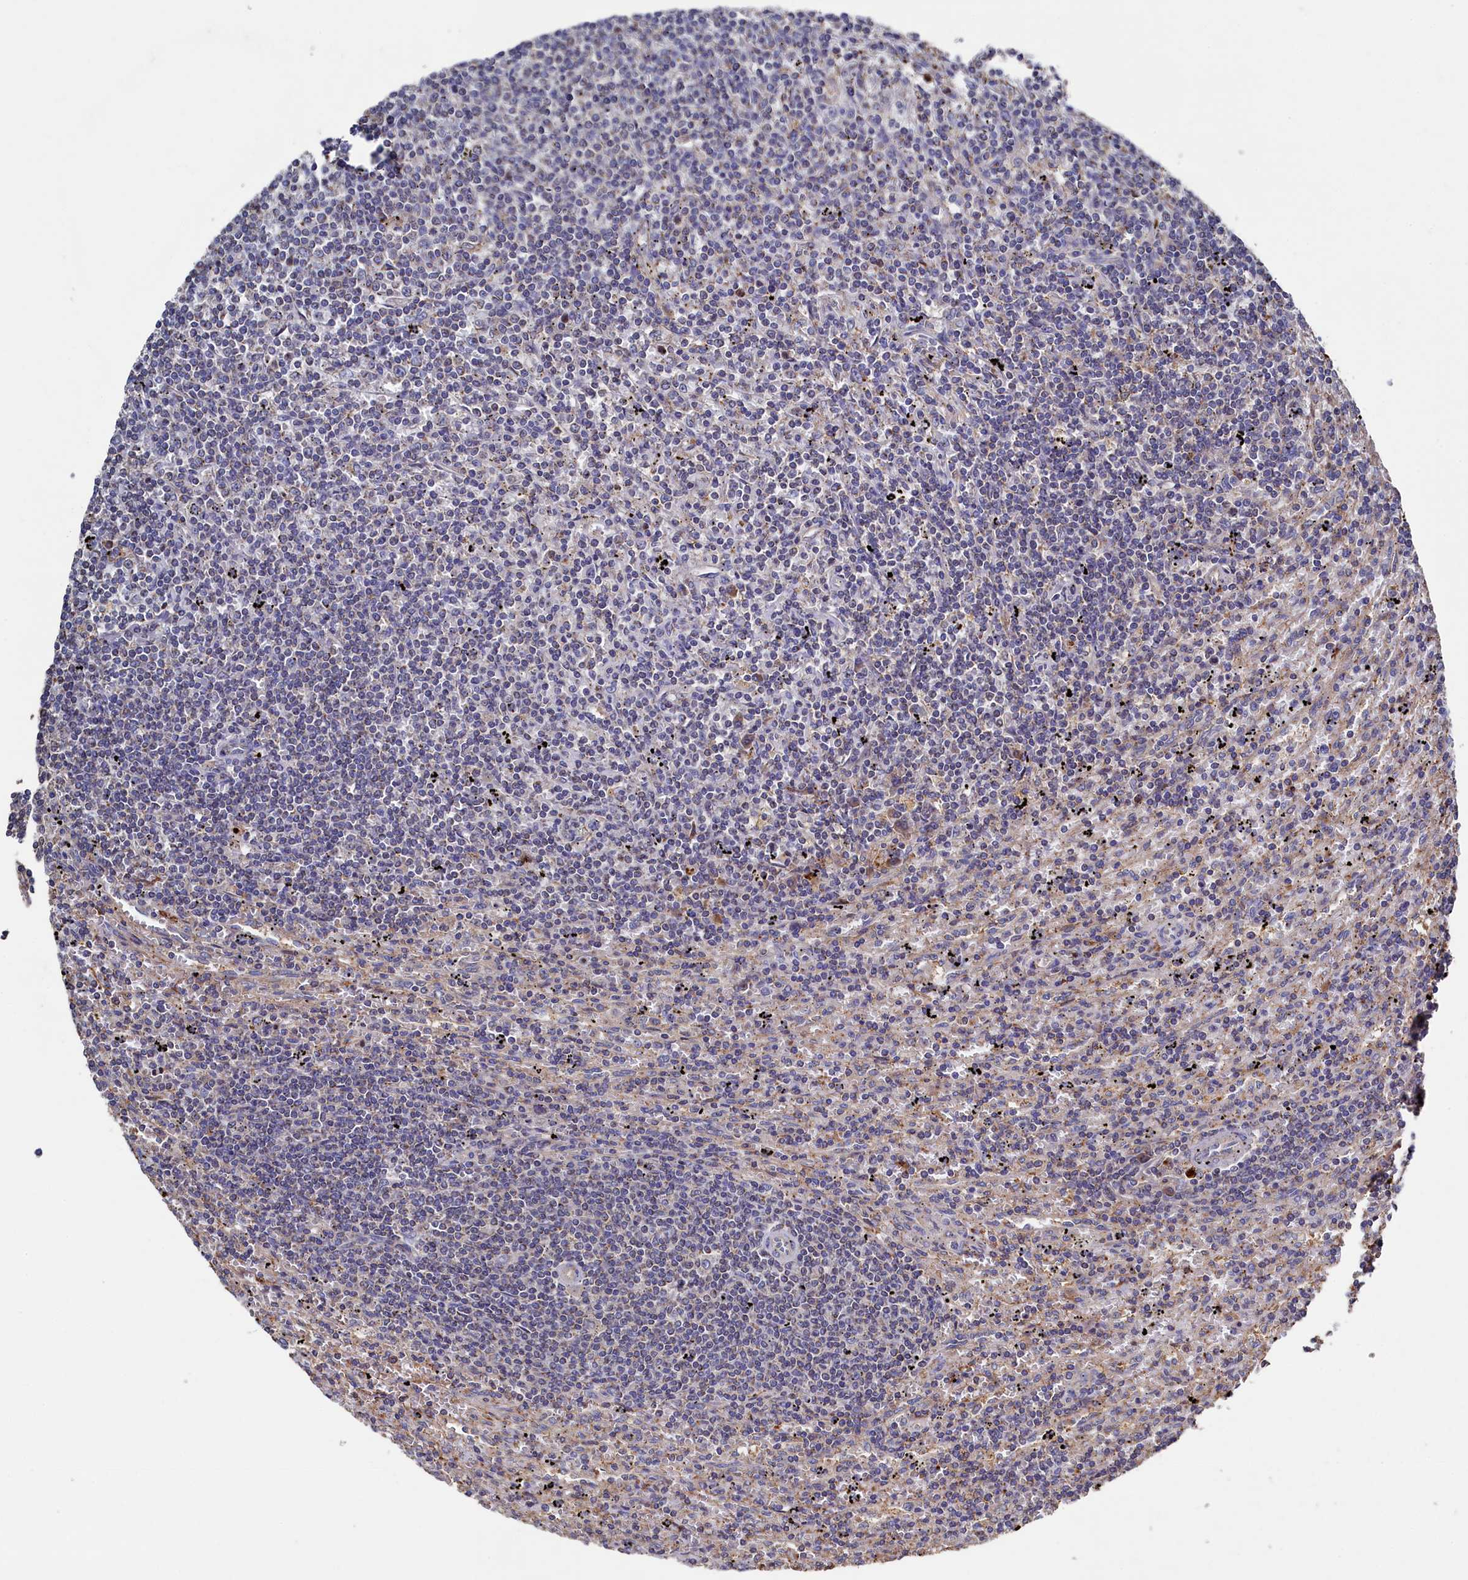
{"staining": {"intensity": "negative", "quantity": "none", "location": "none"}, "tissue": "lymphoma", "cell_type": "Tumor cells", "image_type": "cancer", "snomed": [{"axis": "morphology", "description": "Malignant lymphoma, non-Hodgkin's type, Low grade"}, {"axis": "topography", "description": "Spleen"}], "caption": "Human lymphoma stained for a protein using immunohistochemistry (IHC) reveals no positivity in tumor cells.", "gene": "TK2", "patient": {"sex": "male", "age": 76}}